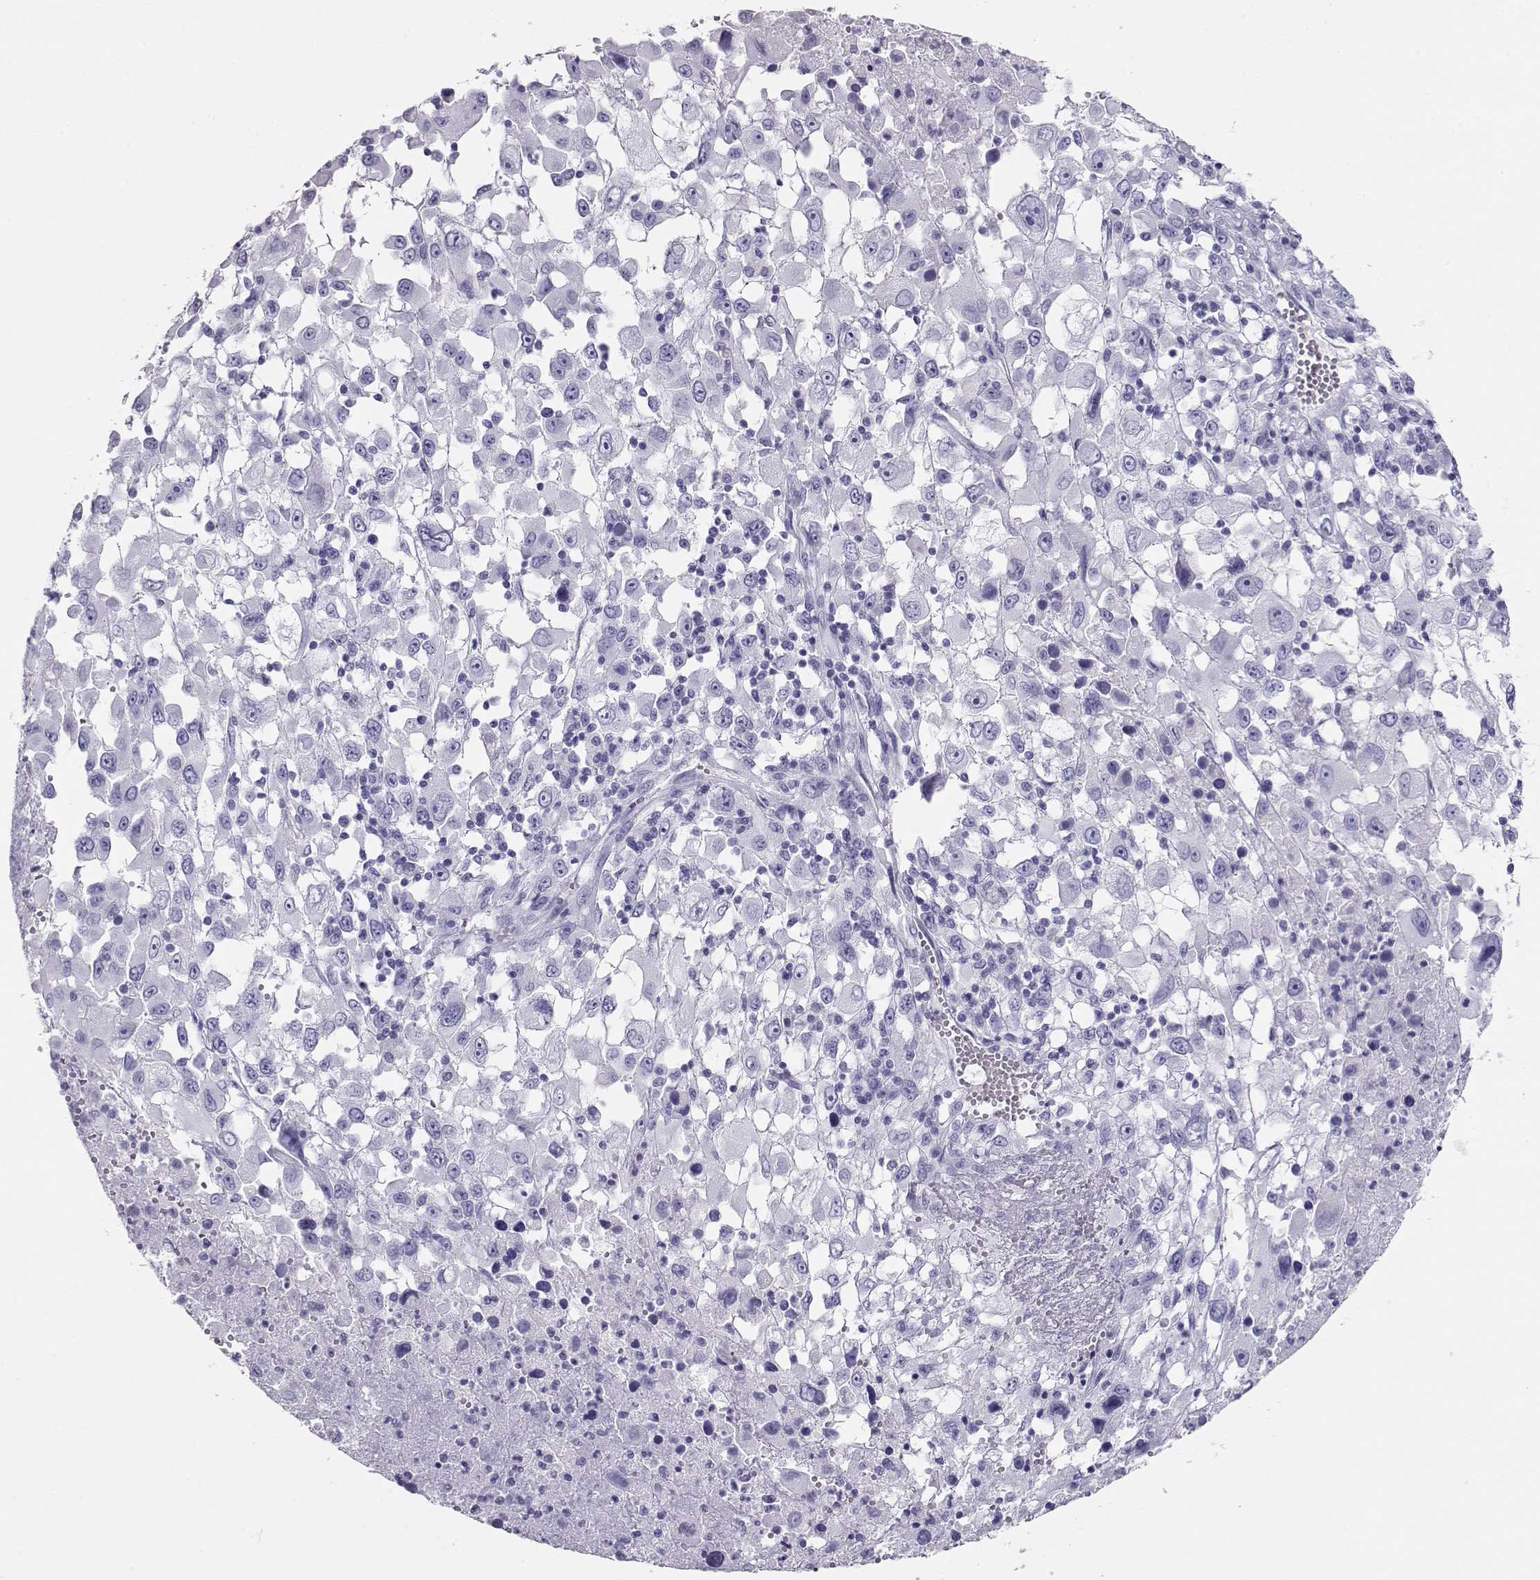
{"staining": {"intensity": "negative", "quantity": "none", "location": "none"}, "tissue": "melanoma", "cell_type": "Tumor cells", "image_type": "cancer", "snomed": [{"axis": "morphology", "description": "Malignant melanoma, Metastatic site"}, {"axis": "topography", "description": "Soft tissue"}], "caption": "The photomicrograph demonstrates no significant expression in tumor cells of melanoma. (Stains: DAB (3,3'-diaminobenzidine) IHC with hematoxylin counter stain, Microscopy: brightfield microscopy at high magnification).", "gene": "CRX", "patient": {"sex": "male", "age": 50}}